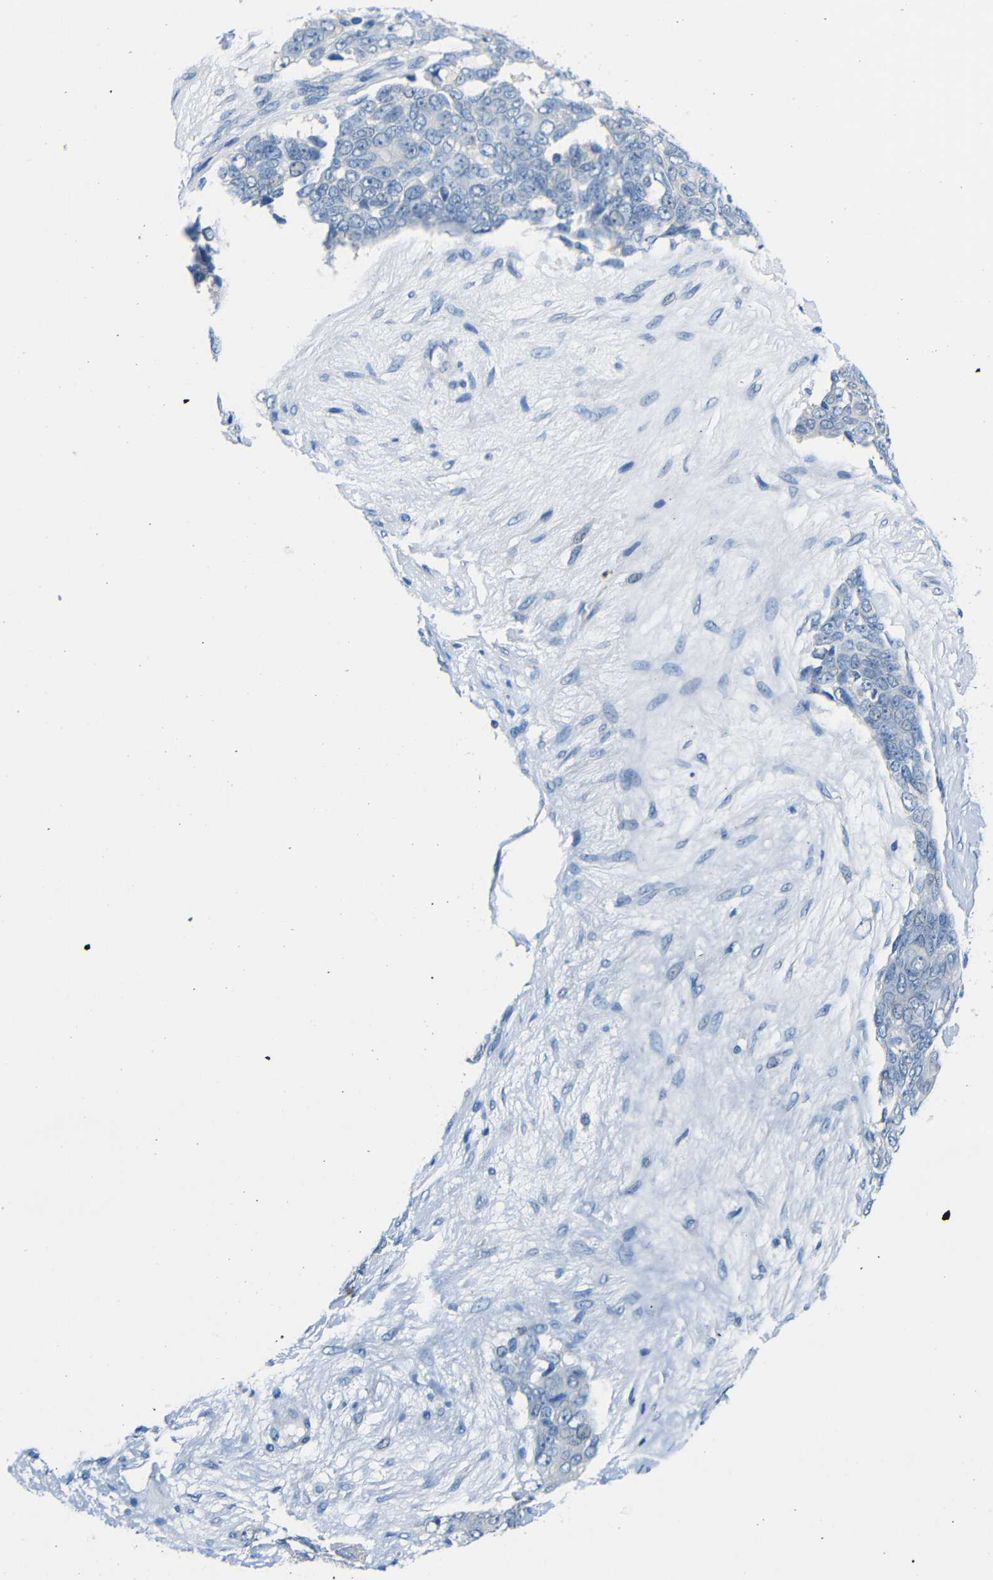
{"staining": {"intensity": "negative", "quantity": "none", "location": "none"}, "tissue": "ovarian cancer", "cell_type": "Tumor cells", "image_type": "cancer", "snomed": [{"axis": "morphology", "description": "Carcinoma, endometroid"}, {"axis": "topography", "description": "Ovary"}], "caption": "This is a micrograph of IHC staining of ovarian cancer (endometroid carcinoma), which shows no staining in tumor cells.", "gene": "NEGR1", "patient": {"sex": "female", "age": 51}}